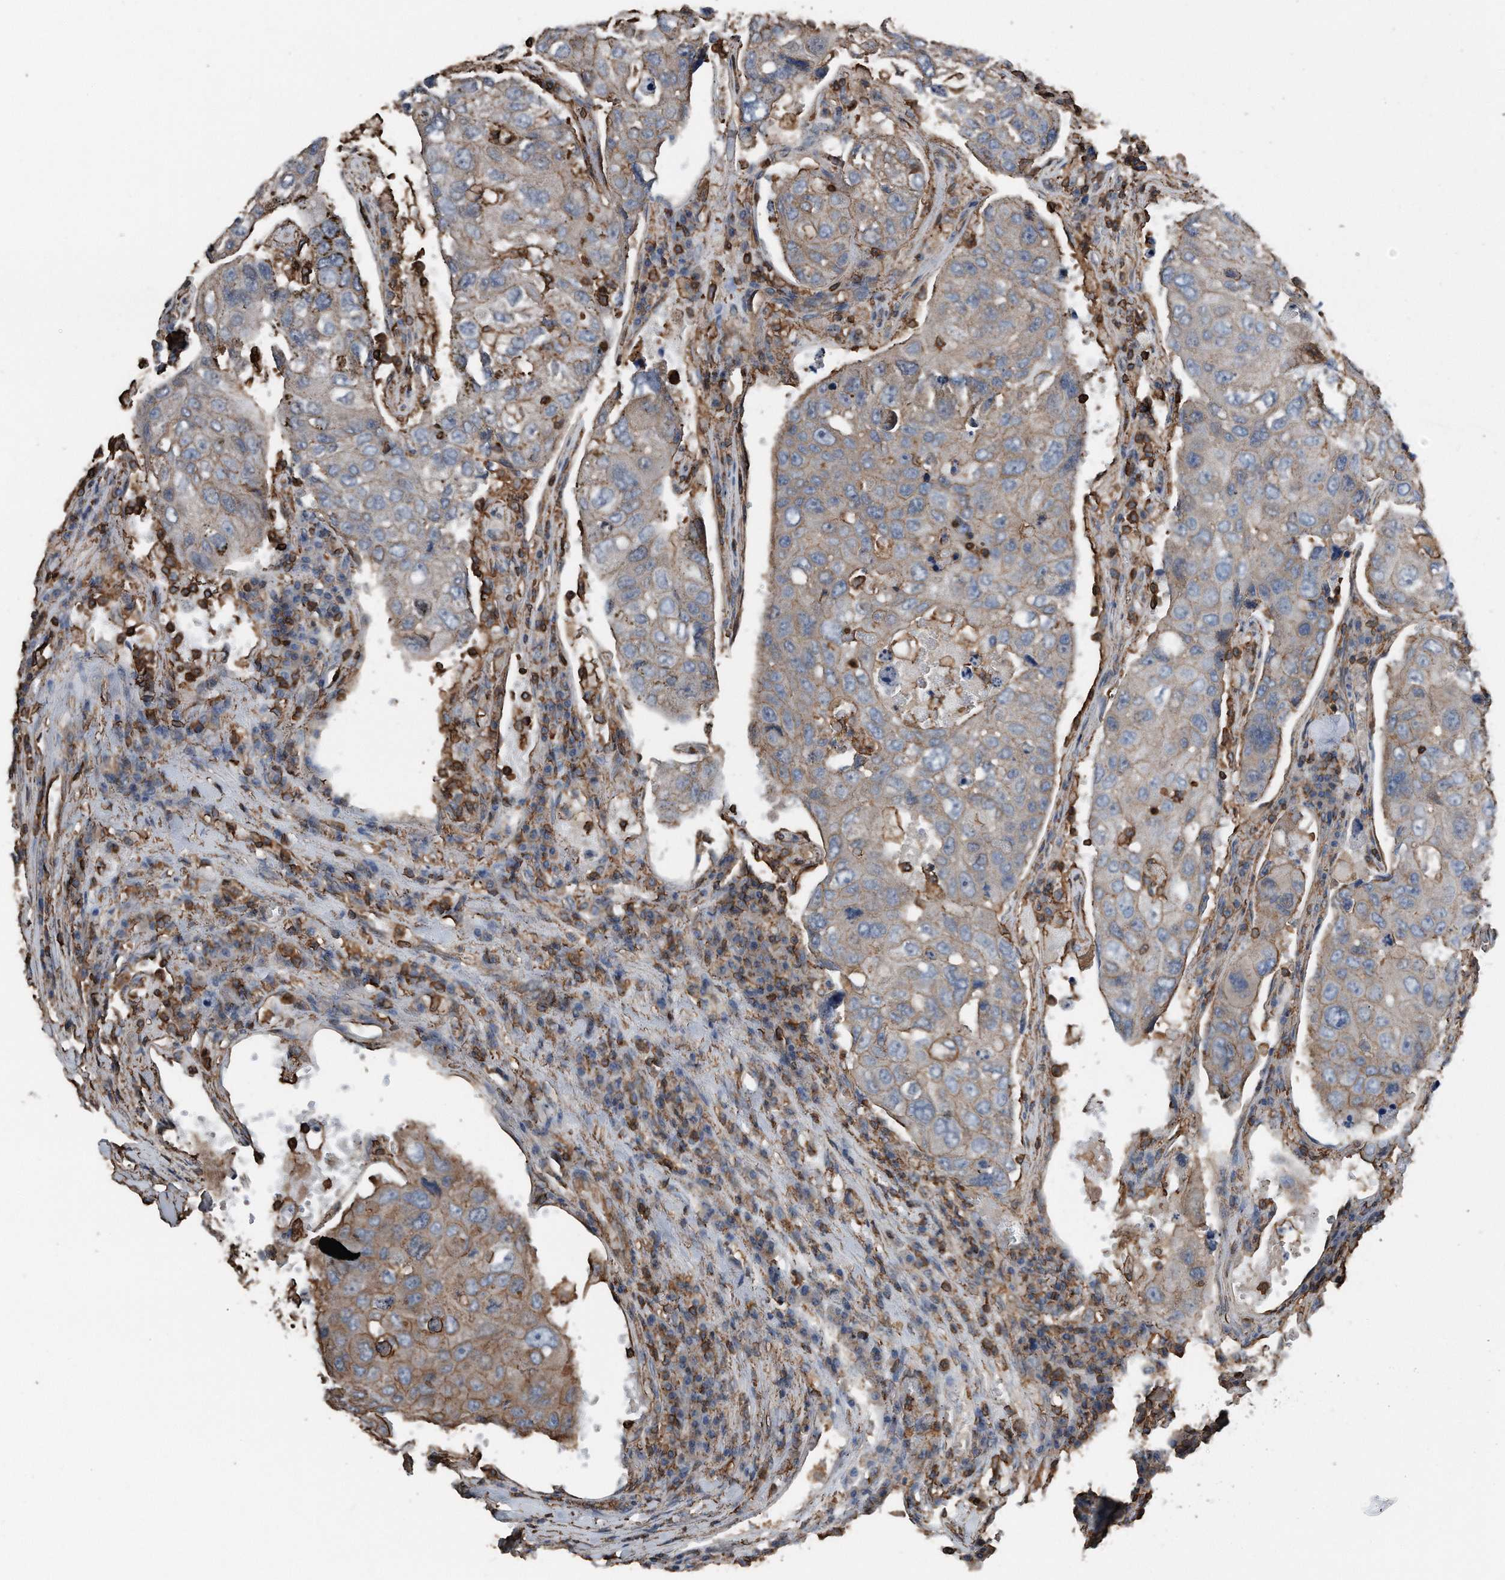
{"staining": {"intensity": "moderate", "quantity": ">75%", "location": "cytoplasmic/membranous"}, "tissue": "urothelial cancer", "cell_type": "Tumor cells", "image_type": "cancer", "snomed": [{"axis": "morphology", "description": "Urothelial carcinoma, High grade"}, {"axis": "topography", "description": "Lymph node"}, {"axis": "topography", "description": "Urinary bladder"}], "caption": "Urothelial cancer stained with a protein marker displays moderate staining in tumor cells.", "gene": "RSPO3", "patient": {"sex": "male", "age": 51}}